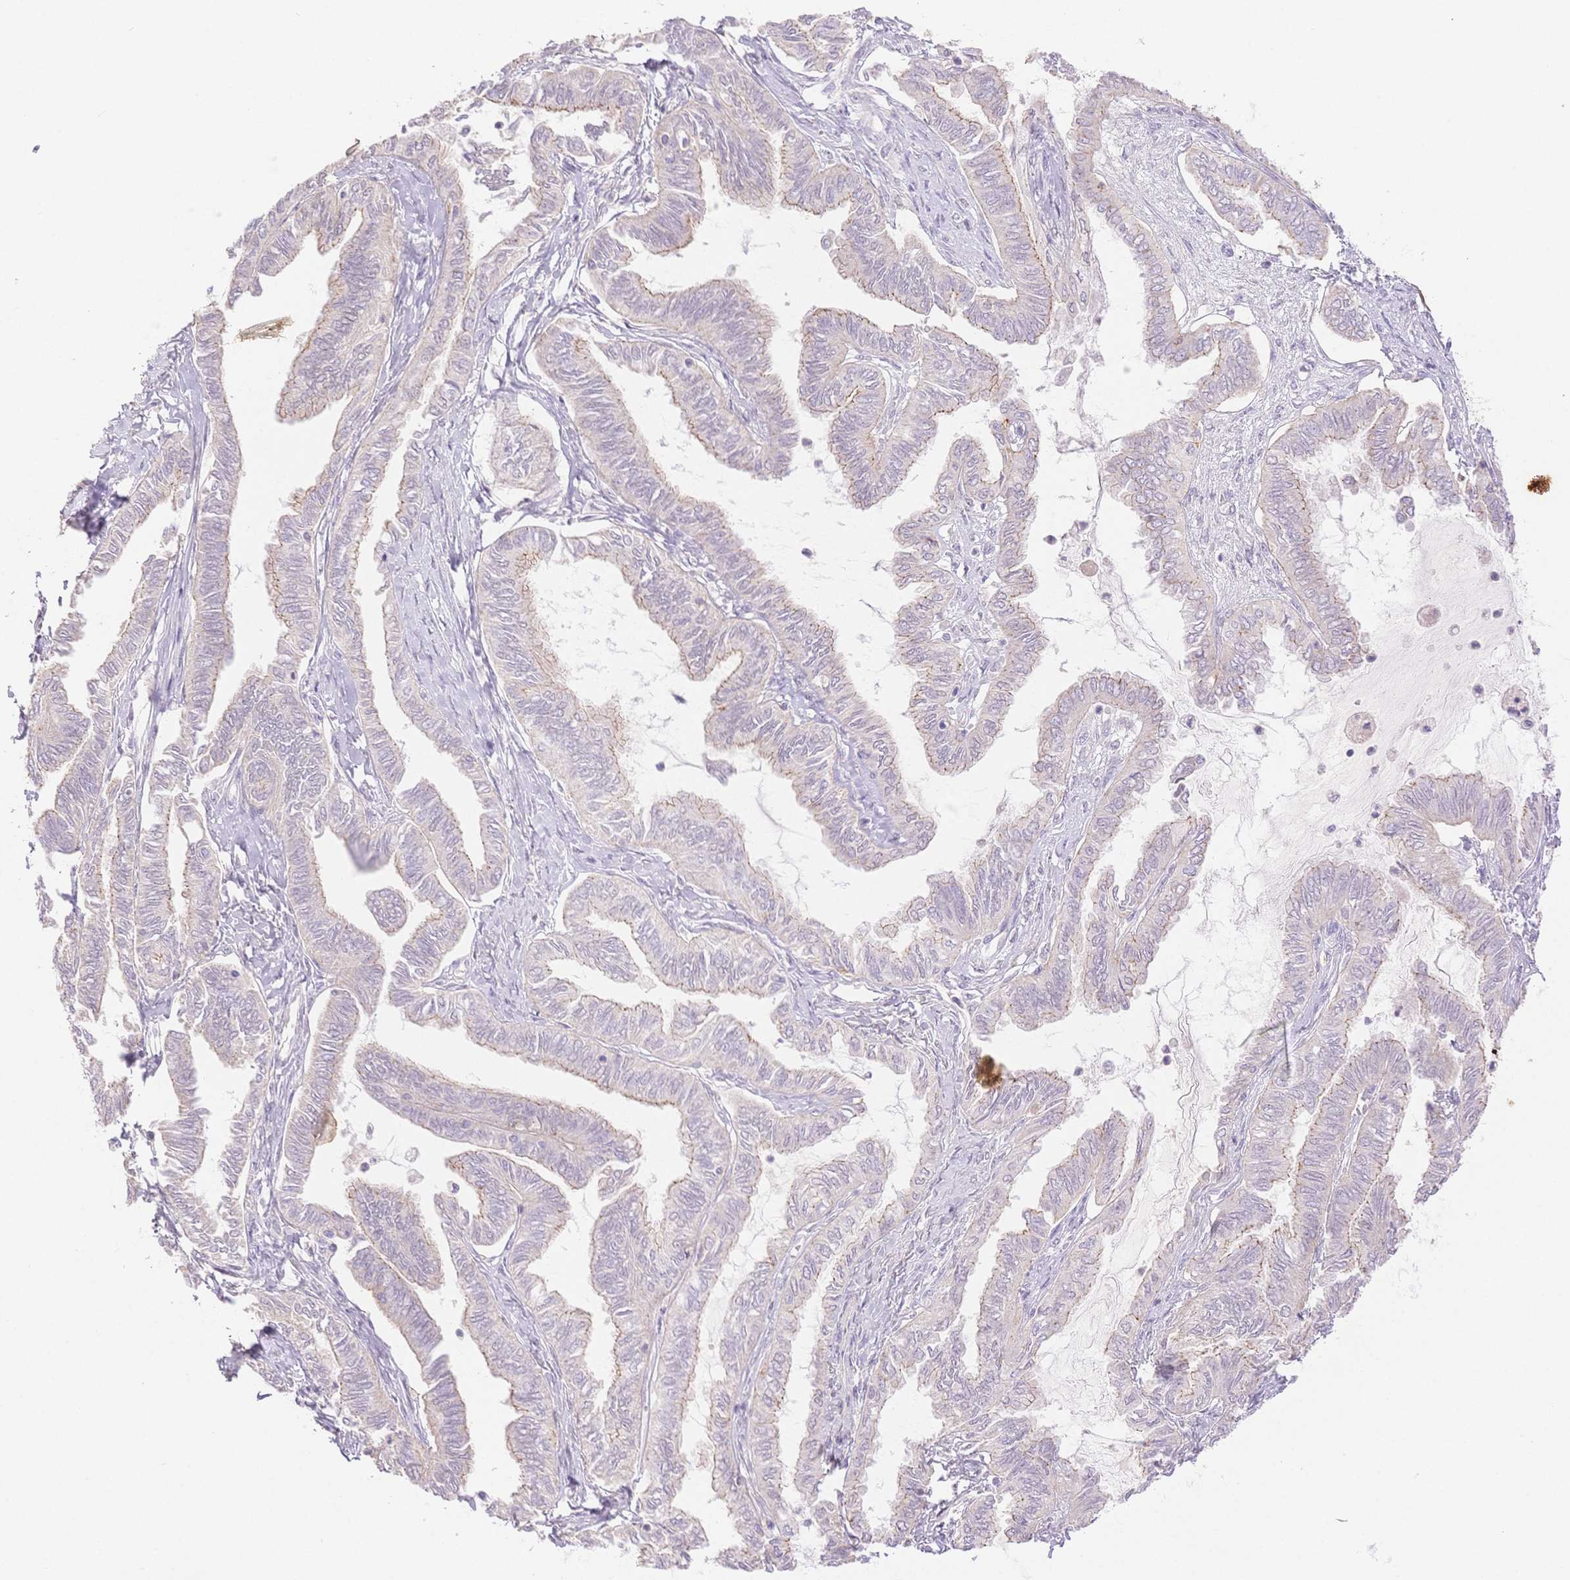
{"staining": {"intensity": "weak", "quantity": "<25%", "location": "cytoplasmic/membranous"}, "tissue": "ovarian cancer", "cell_type": "Tumor cells", "image_type": "cancer", "snomed": [{"axis": "morphology", "description": "Carcinoma, endometroid"}, {"axis": "topography", "description": "Ovary"}], "caption": "Human ovarian cancer (endometroid carcinoma) stained for a protein using immunohistochemistry (IHC) demonstrates no expression in tumor cells.", "gene": "WDR54", "patient": {"sex": "female", "age": 70}}